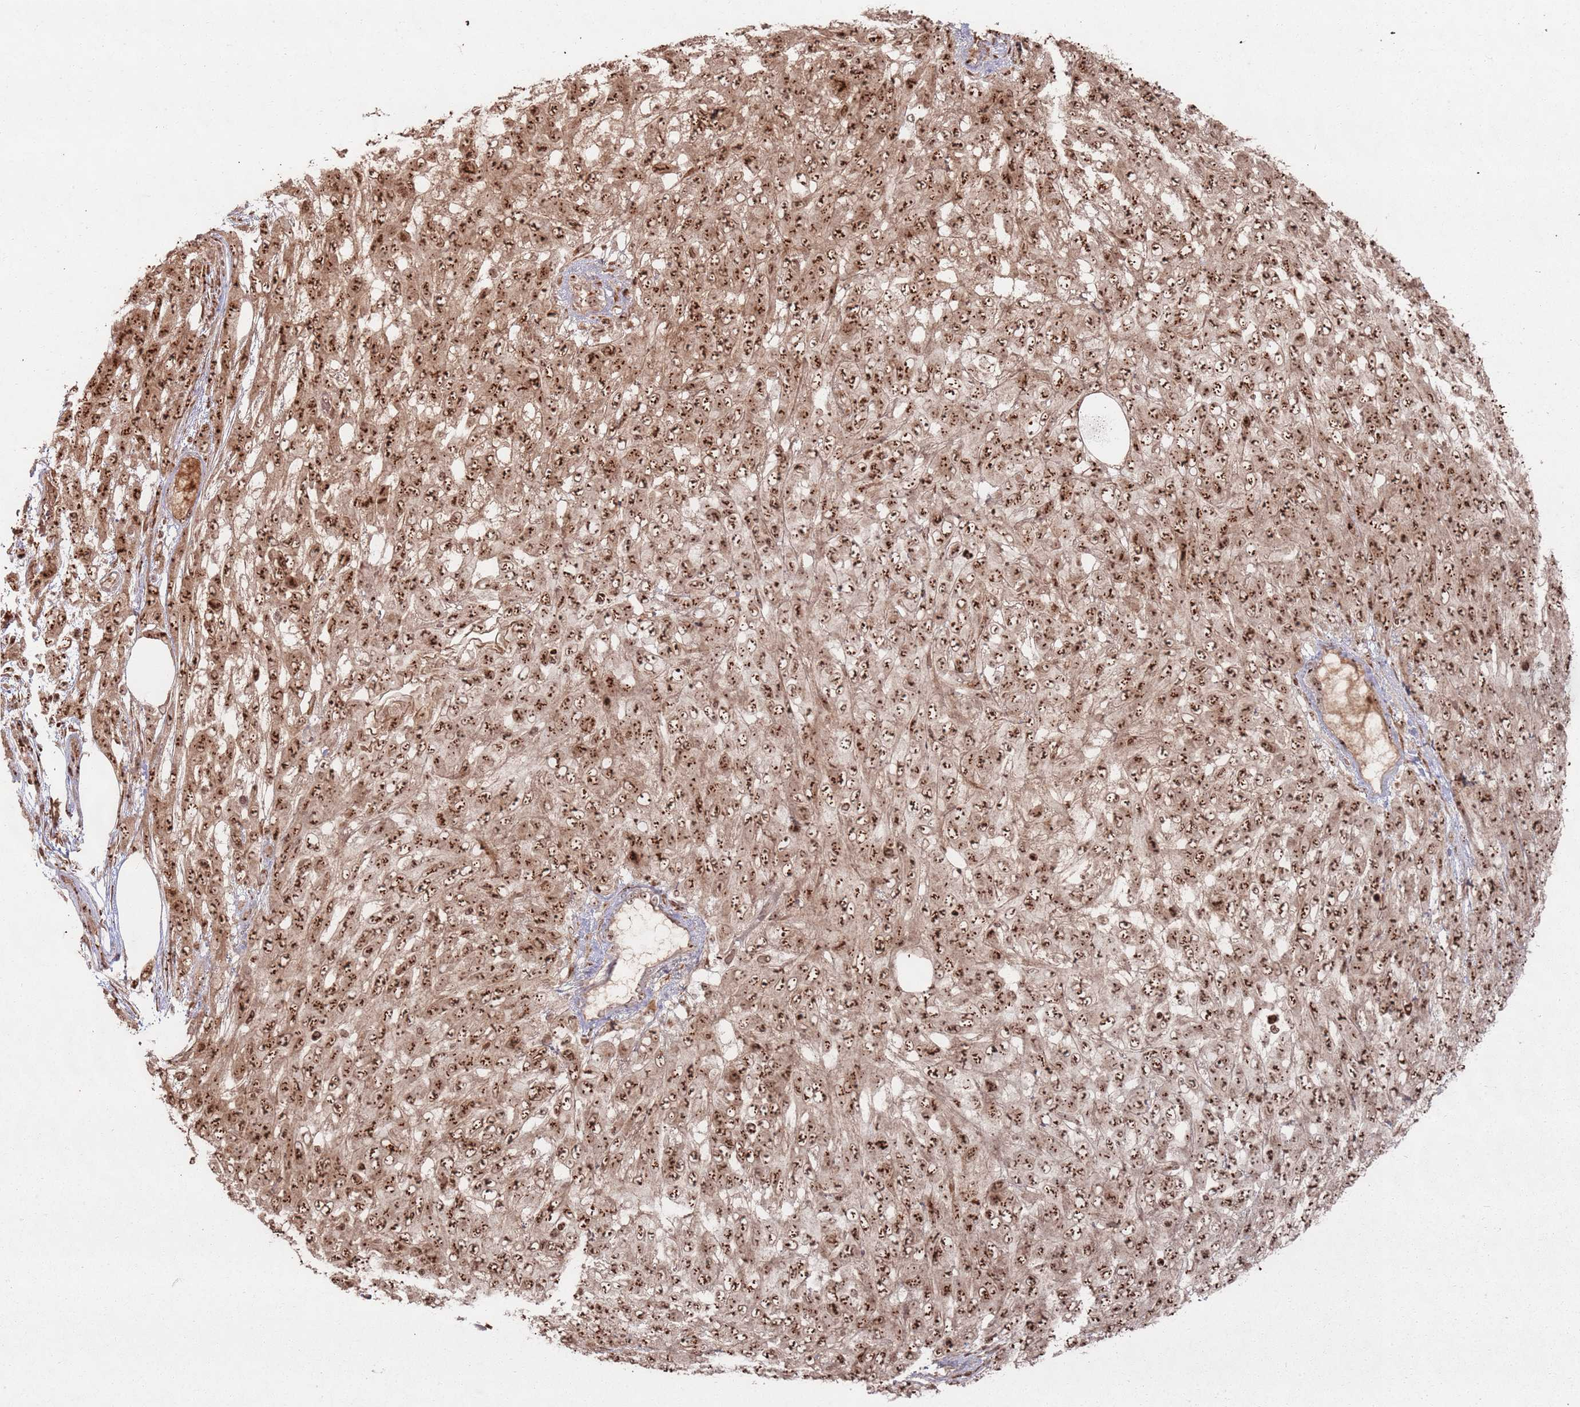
{"staining": {"intensity": "strong", "quantity": ">75%", "location": "cytoplasmic/membranous,nuclear"}, "tissue": "melanoma", "cell_type": "Tumor cells", "image_type": "cancer", "snomed": [{"axis": "morphology", "description": "Normal morphology"}, {"axis": "morphology", "description": "Malignant melanoma, NOS"}, {"axis": "topography", "description": "Skin"}], "caption": "Protein expression by immunohistochemistry (IHC) exhibits strong cytoplasmic/membranous and nuclear expression in about >75% of tumor cells in malignant melanoma. (IHC, brightfield microscopy, high magnification).", "gene": "UTP11", "patient": {"sex": "female", "age": 72}}